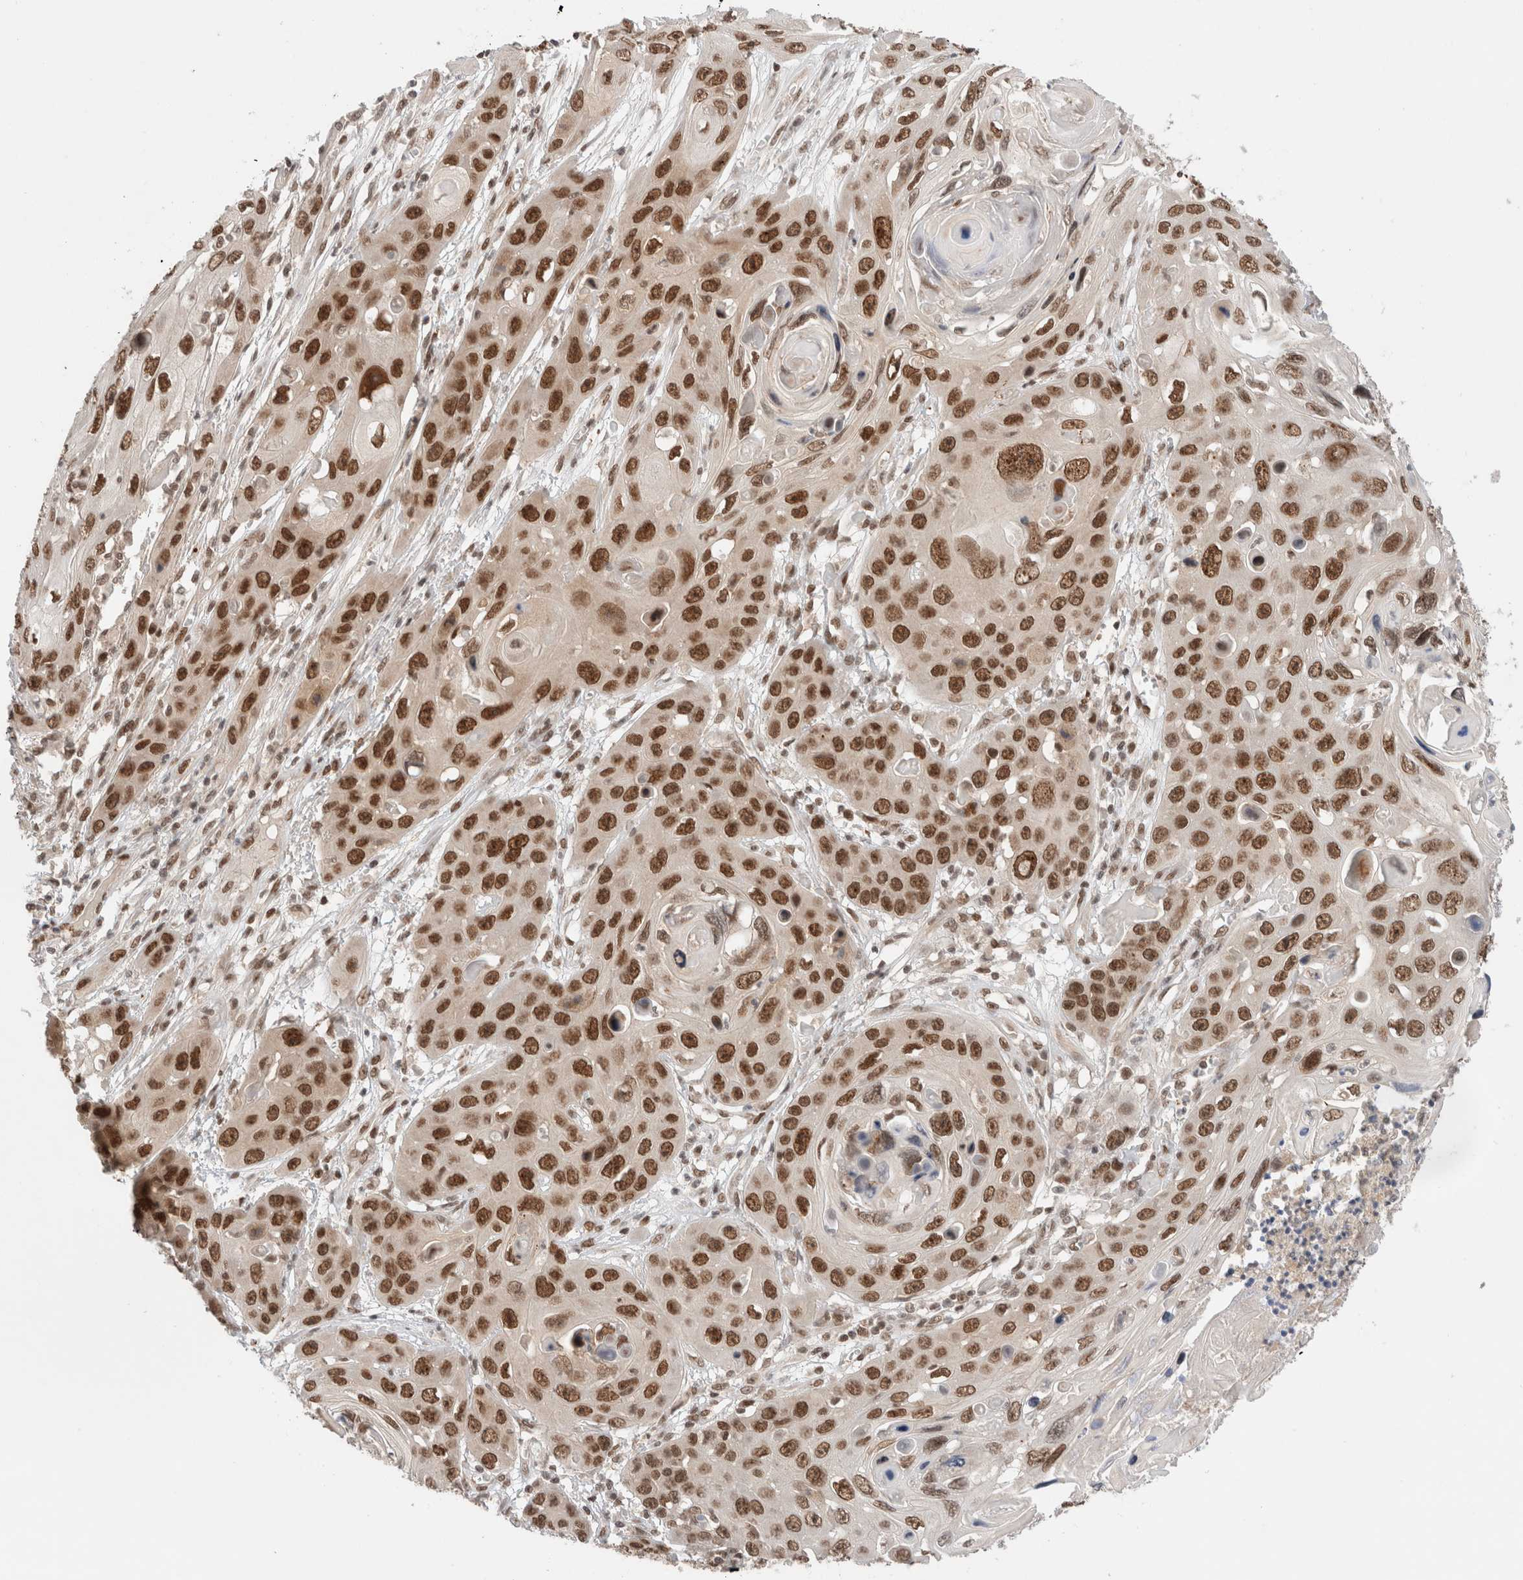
{"staining": {"intensity": "strong", "quantity": ">75%", "location": "nuclear"}, "tissue": "skin cancer", "cell_type": "Tumor cells", "image_type": "cancer", "snomed": [{"axis": "morphology", "description": "Squamous cell carcinoma, NOS"}, {"axis": "topography", "description": "Skin"}], "caption": "Immunohistochemical staining of skin cancer reveals high levels of strong nuclear positivity in about >75% of tumor cells.", "gene": "GATAD2A", "patient": {"sex": "male", "age": 55}}